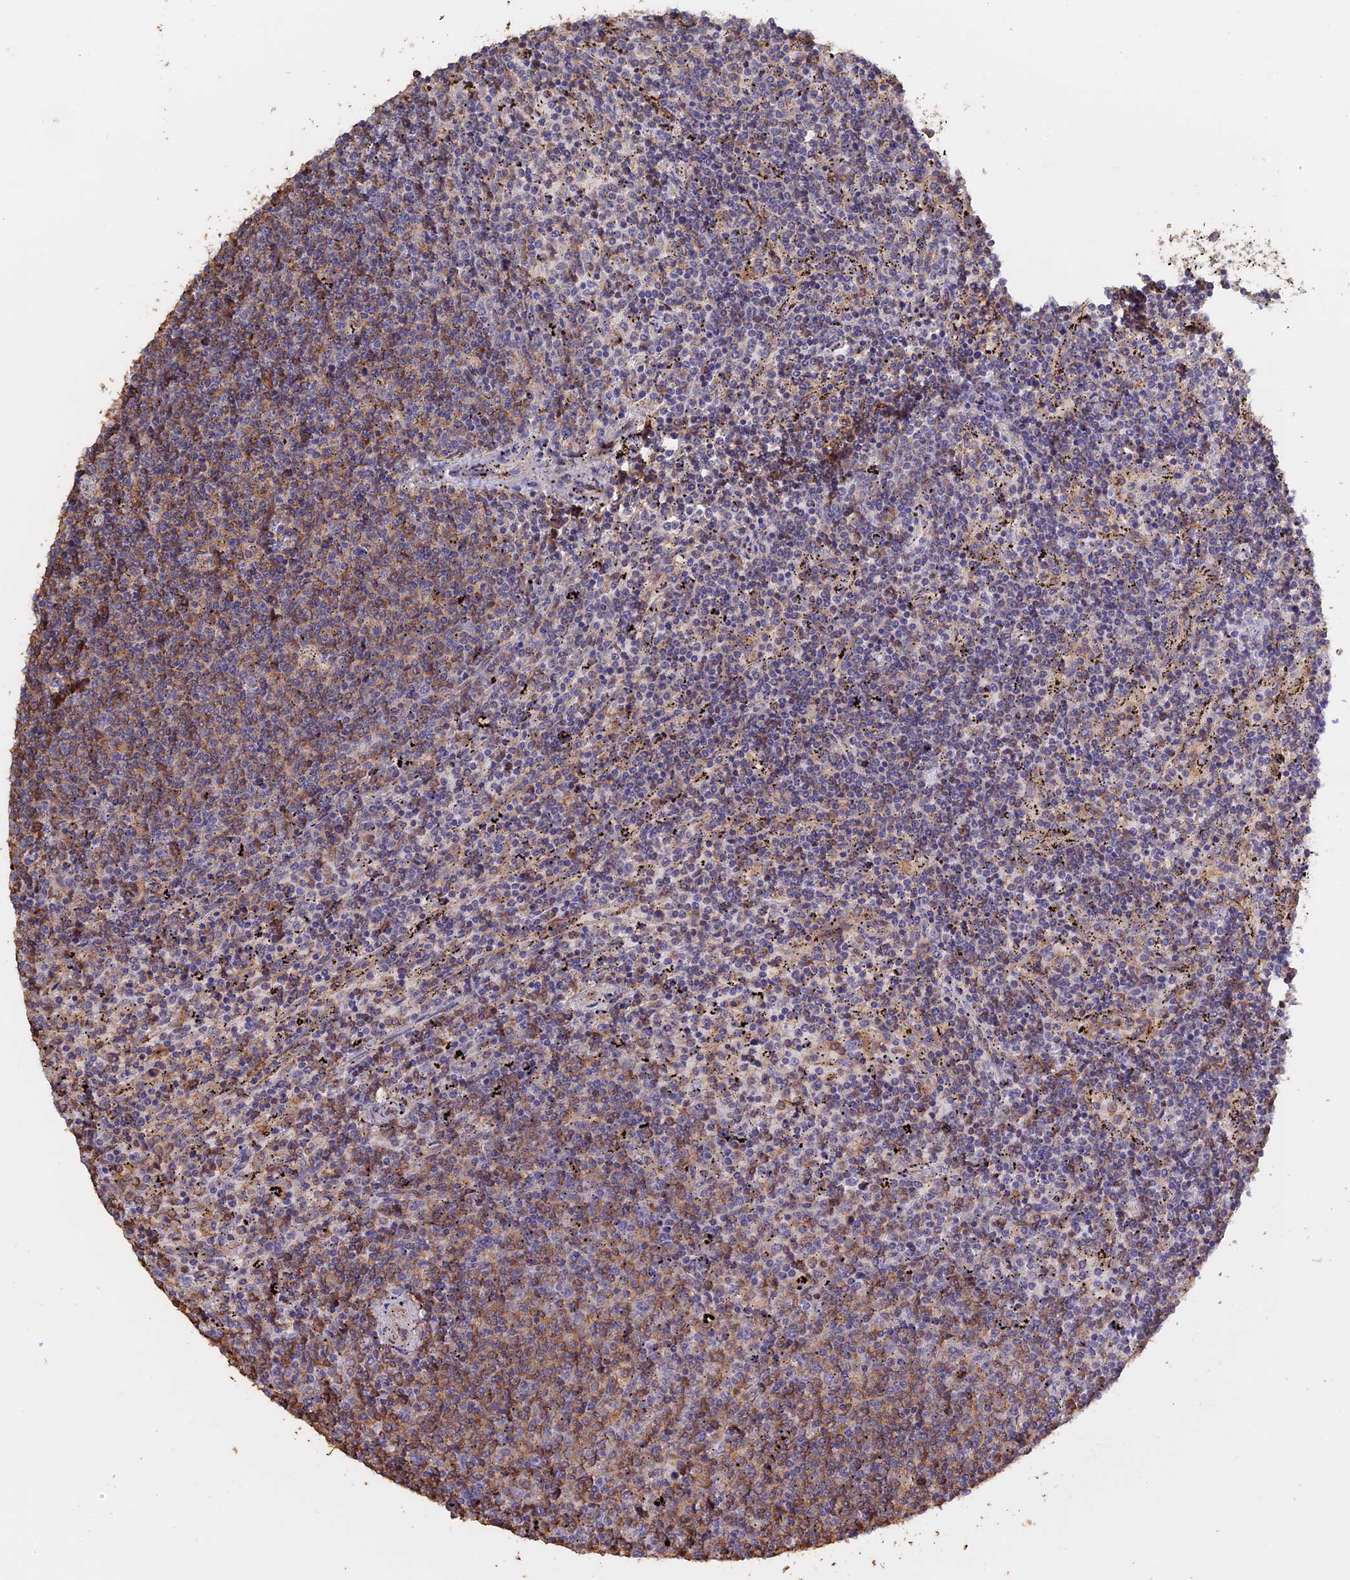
{"staining": {"intensity": "negative", "quantity": "none", "location": "none"}, "tissue": "lymphoma", "cell_type": "Tumor cells", "image_type": "cancer", "snomed": [{"axis": "morphology", "description": "Malignant lymphoma, non-Hodgkin's type, Low grade"}, {"axis": "topography", "description": "Spleen"}], "caption": "The immunohistochemistry (IHC) micrograph has no significant expression in tumor cells of low-grade malignant lymphoma, non-Hodgkin's type tissue.", "gene": "PIGQ", "patient": {"sex": "female", "age": 50}}